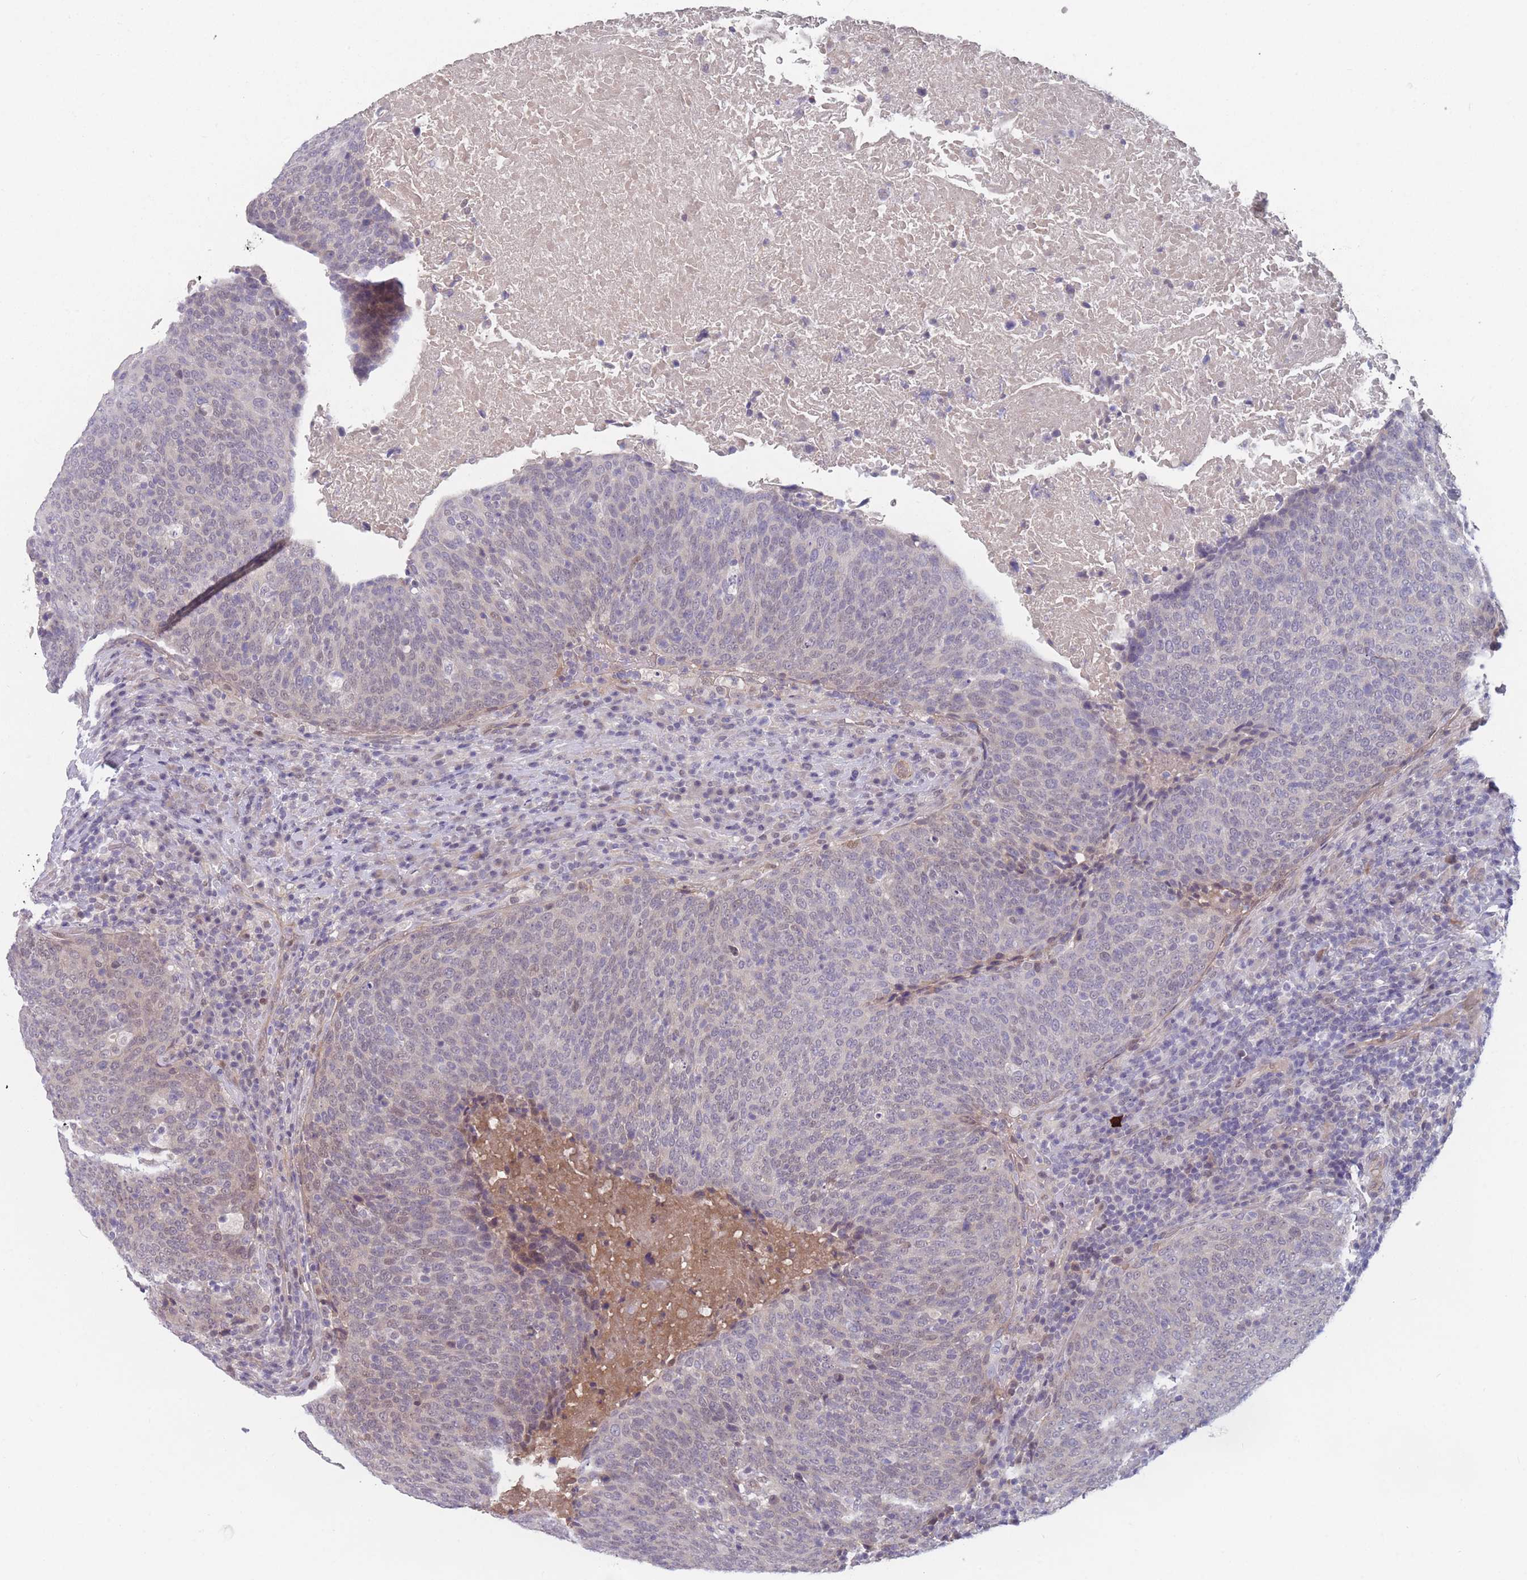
{"staining": {"intensity": "negative", "quantity": "none", "location": "none"}, "tissue": "head and neck cancer", "cell_type": "Tumor cells", "image_type": "cancer", "snomed": [{"axis": "morphology", "description": "Squamous cell carcinoma, NOS"}, {"axis": "morphology", "description": "Squamous cell carcinoma, metastatic, NOS"}, {"axis": "topography", "description": "Lymph node"}, {"axis": "topography", "description": "Head-Neck"}], "caption": "There is no significant staining in tumor cells of head and neck cancer (squamous cell carcinoma). (DAB (3,3'-diaminobenzidine) IHC, high magnification).", "gene": "ANKRD10", "patient": {"sex": "male", "age": 62}}